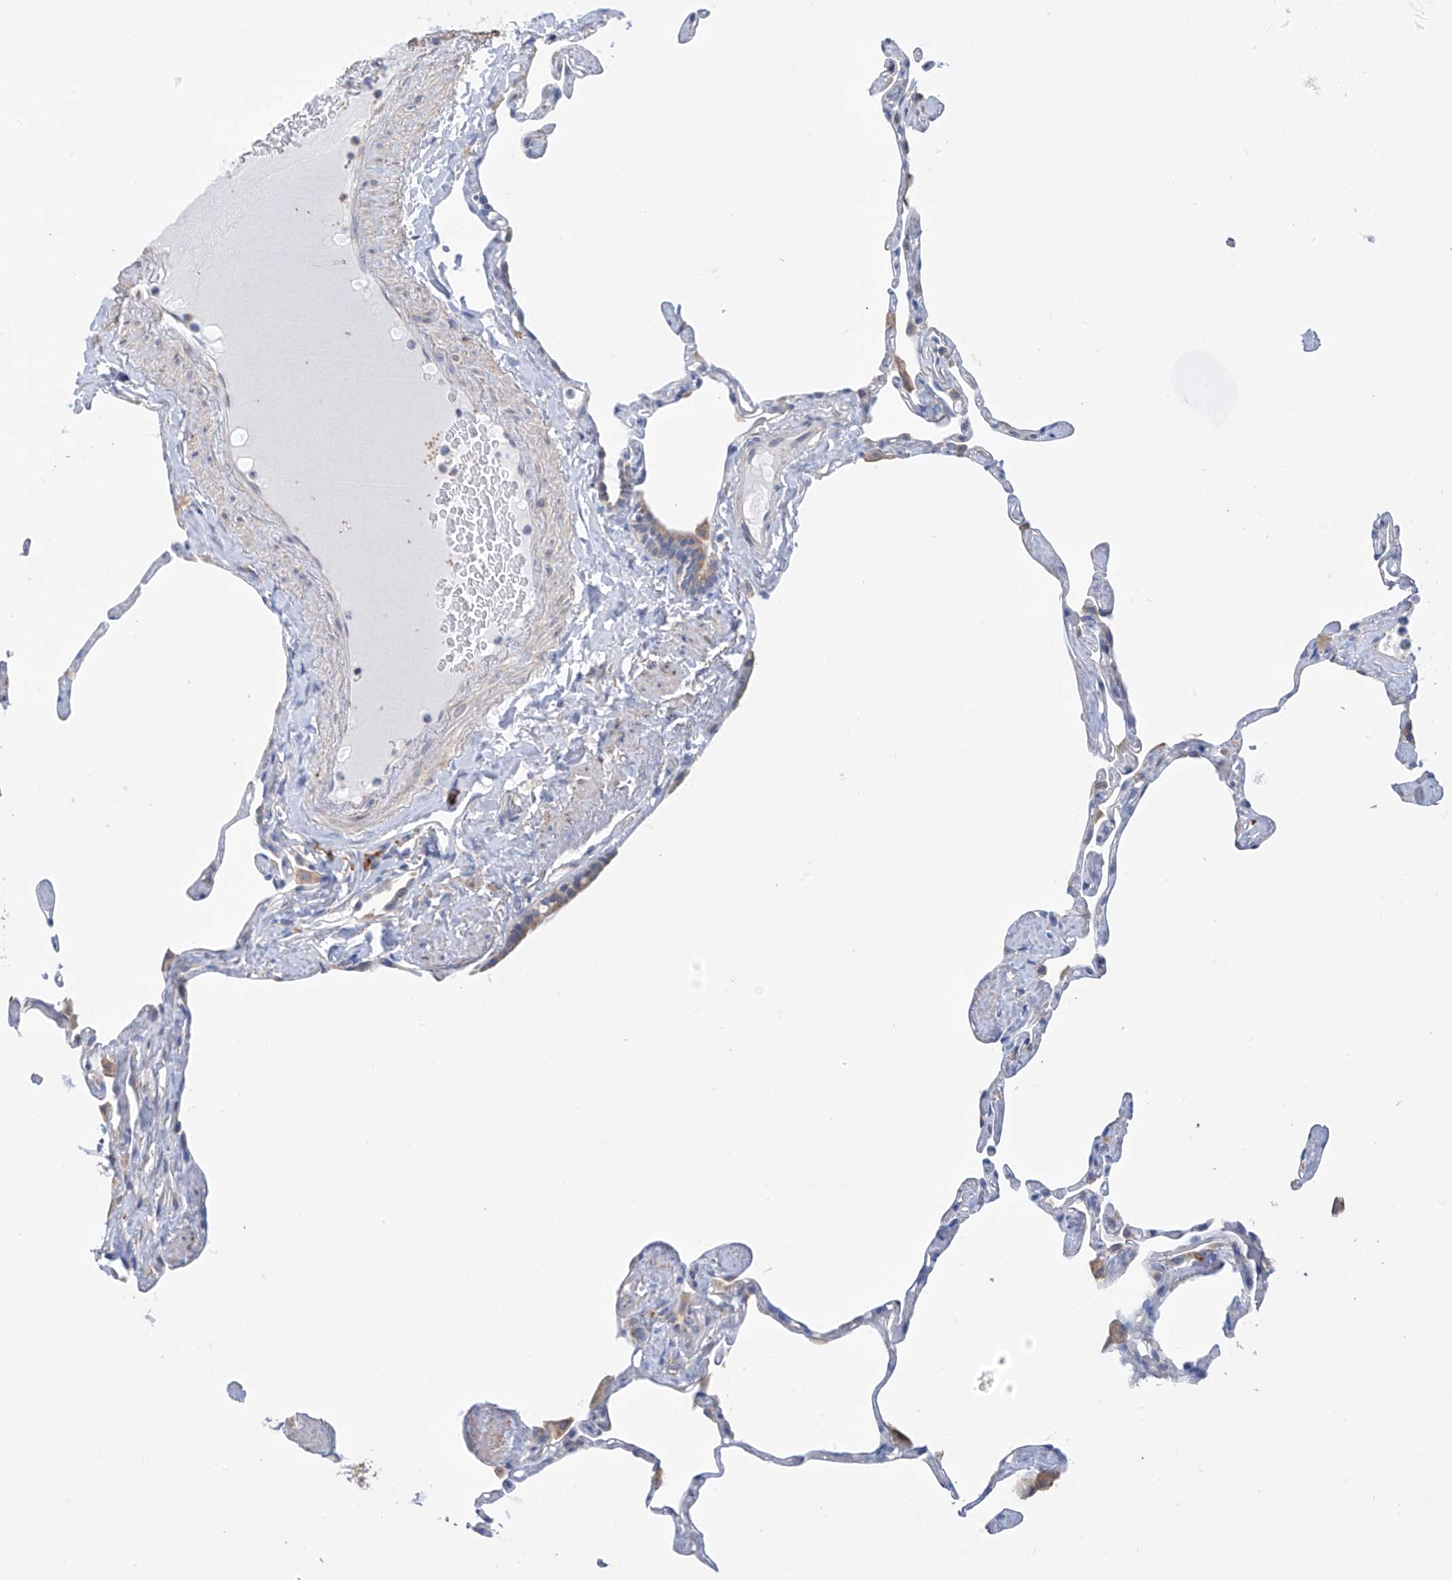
{"staining": {"intensity": "moderate", "quantity": "<25%", "location": "cytoplasmic/membranous"}, "tissue": "lung", "cell_type": "Alveolar cells", "image_type": "normal", "snomed": [{"axis": "morphology", "description": "Normal tissue, NOS"}, {"axis": "topography", "description": "Lung"}], "caption": "Immunohistochemistry (IHC) of normal human lung shows low levels of moderate cytoplasmic/membranous expression in about <25% of alveolar cells.", "gene": "REC8", "patient": {"sex": "male", "age": 65}}